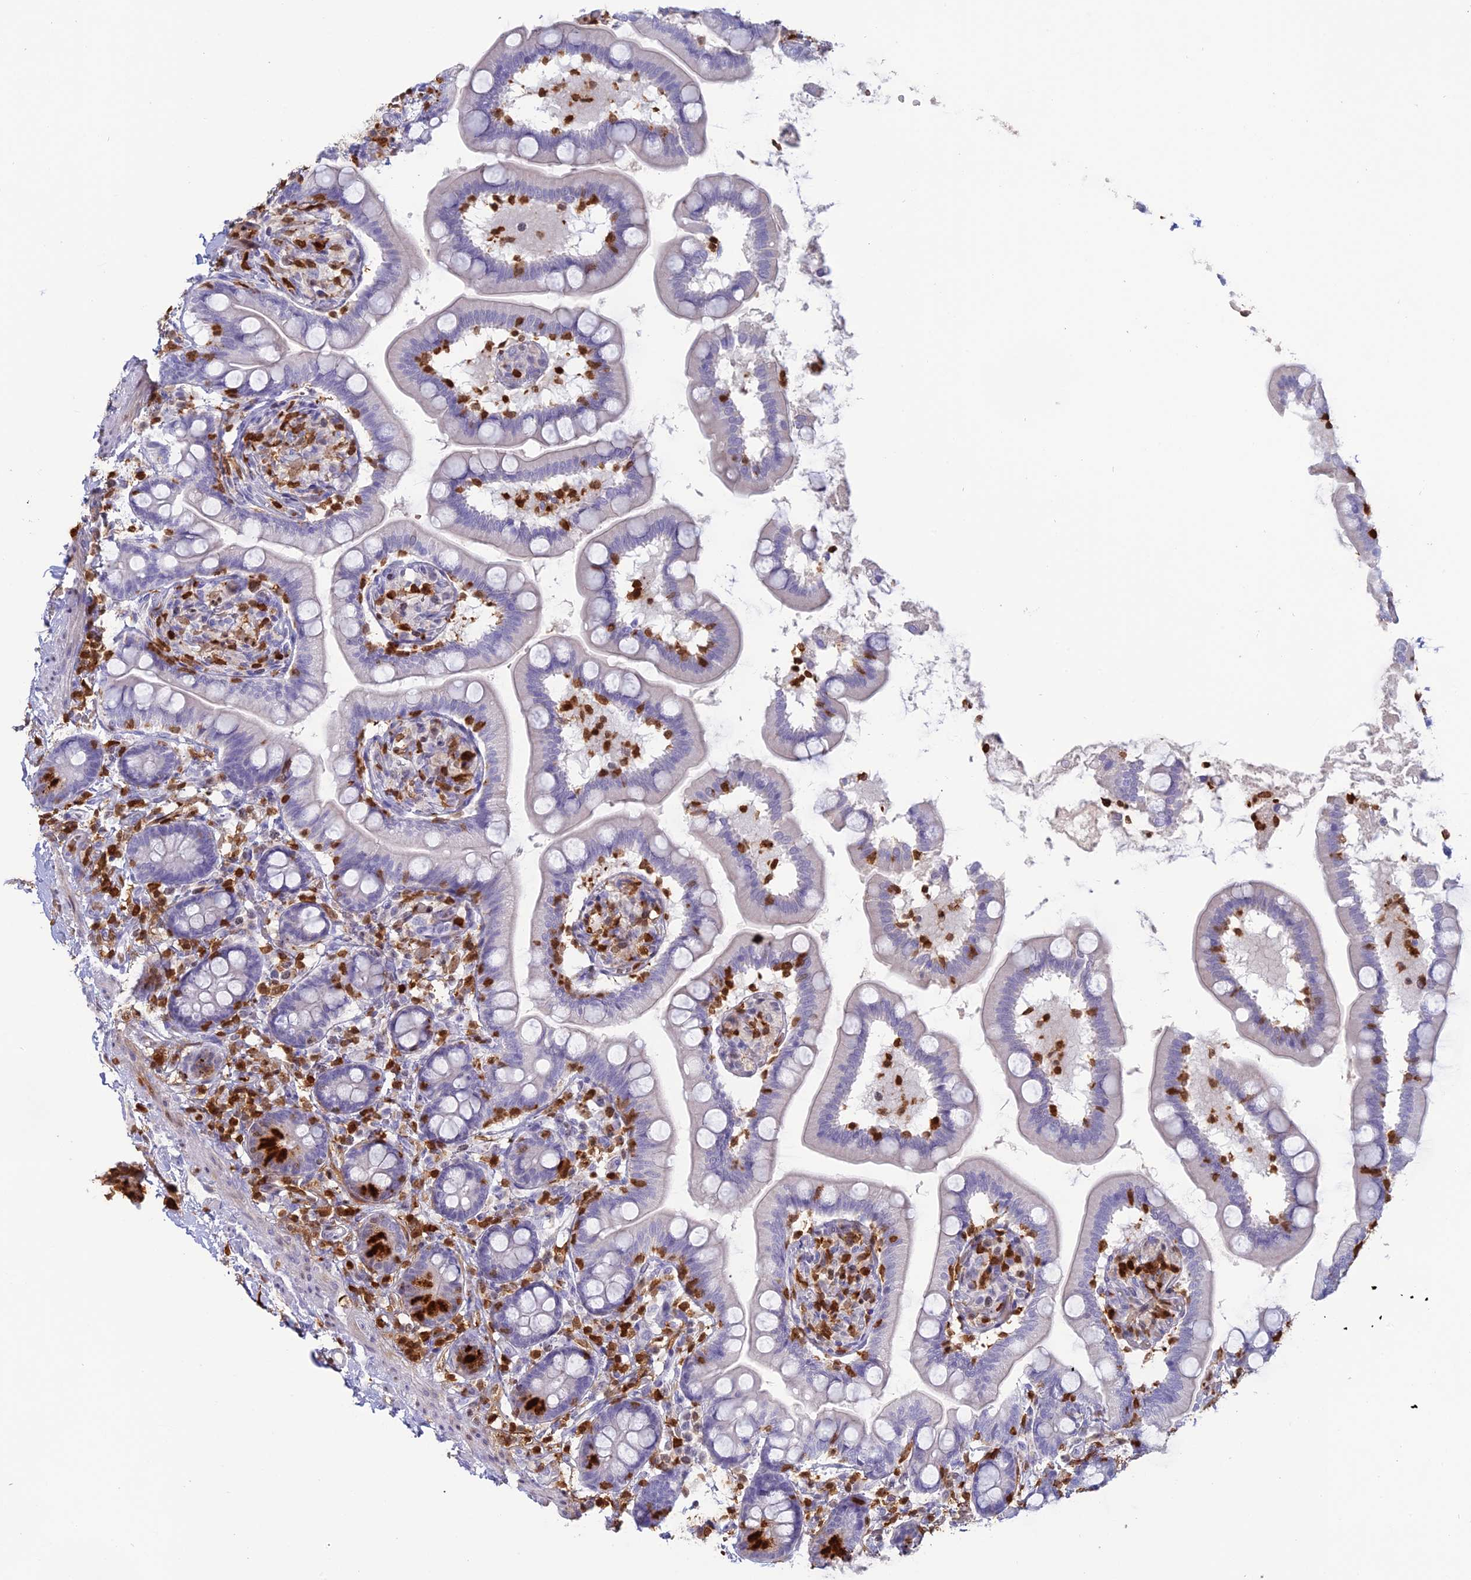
{"staining": {"intensity": "strong", "quantity": "<25%", "location": "cytoplasmic/membranous"}, "tissue": "small intestine", "cell_type": "Glandular cells", "image_type": "normal", "snomed": [{"axis": "morphology", "description": "Normal tissue, NOS"}, {"axis": "topography", "description": "Small intestine"}], "caption": "Brown immunohistochemical staining in benign human small intestine demonstrates strong cytoplasmic/membranous positivity in about <25% of glandular cells. (DAB (3,3'-diaminobenzidine) = brown stain, brightfield microscopy at high magnification).", "gene": "PGBD4", "patient": {"sex": "female", "age": 64}}